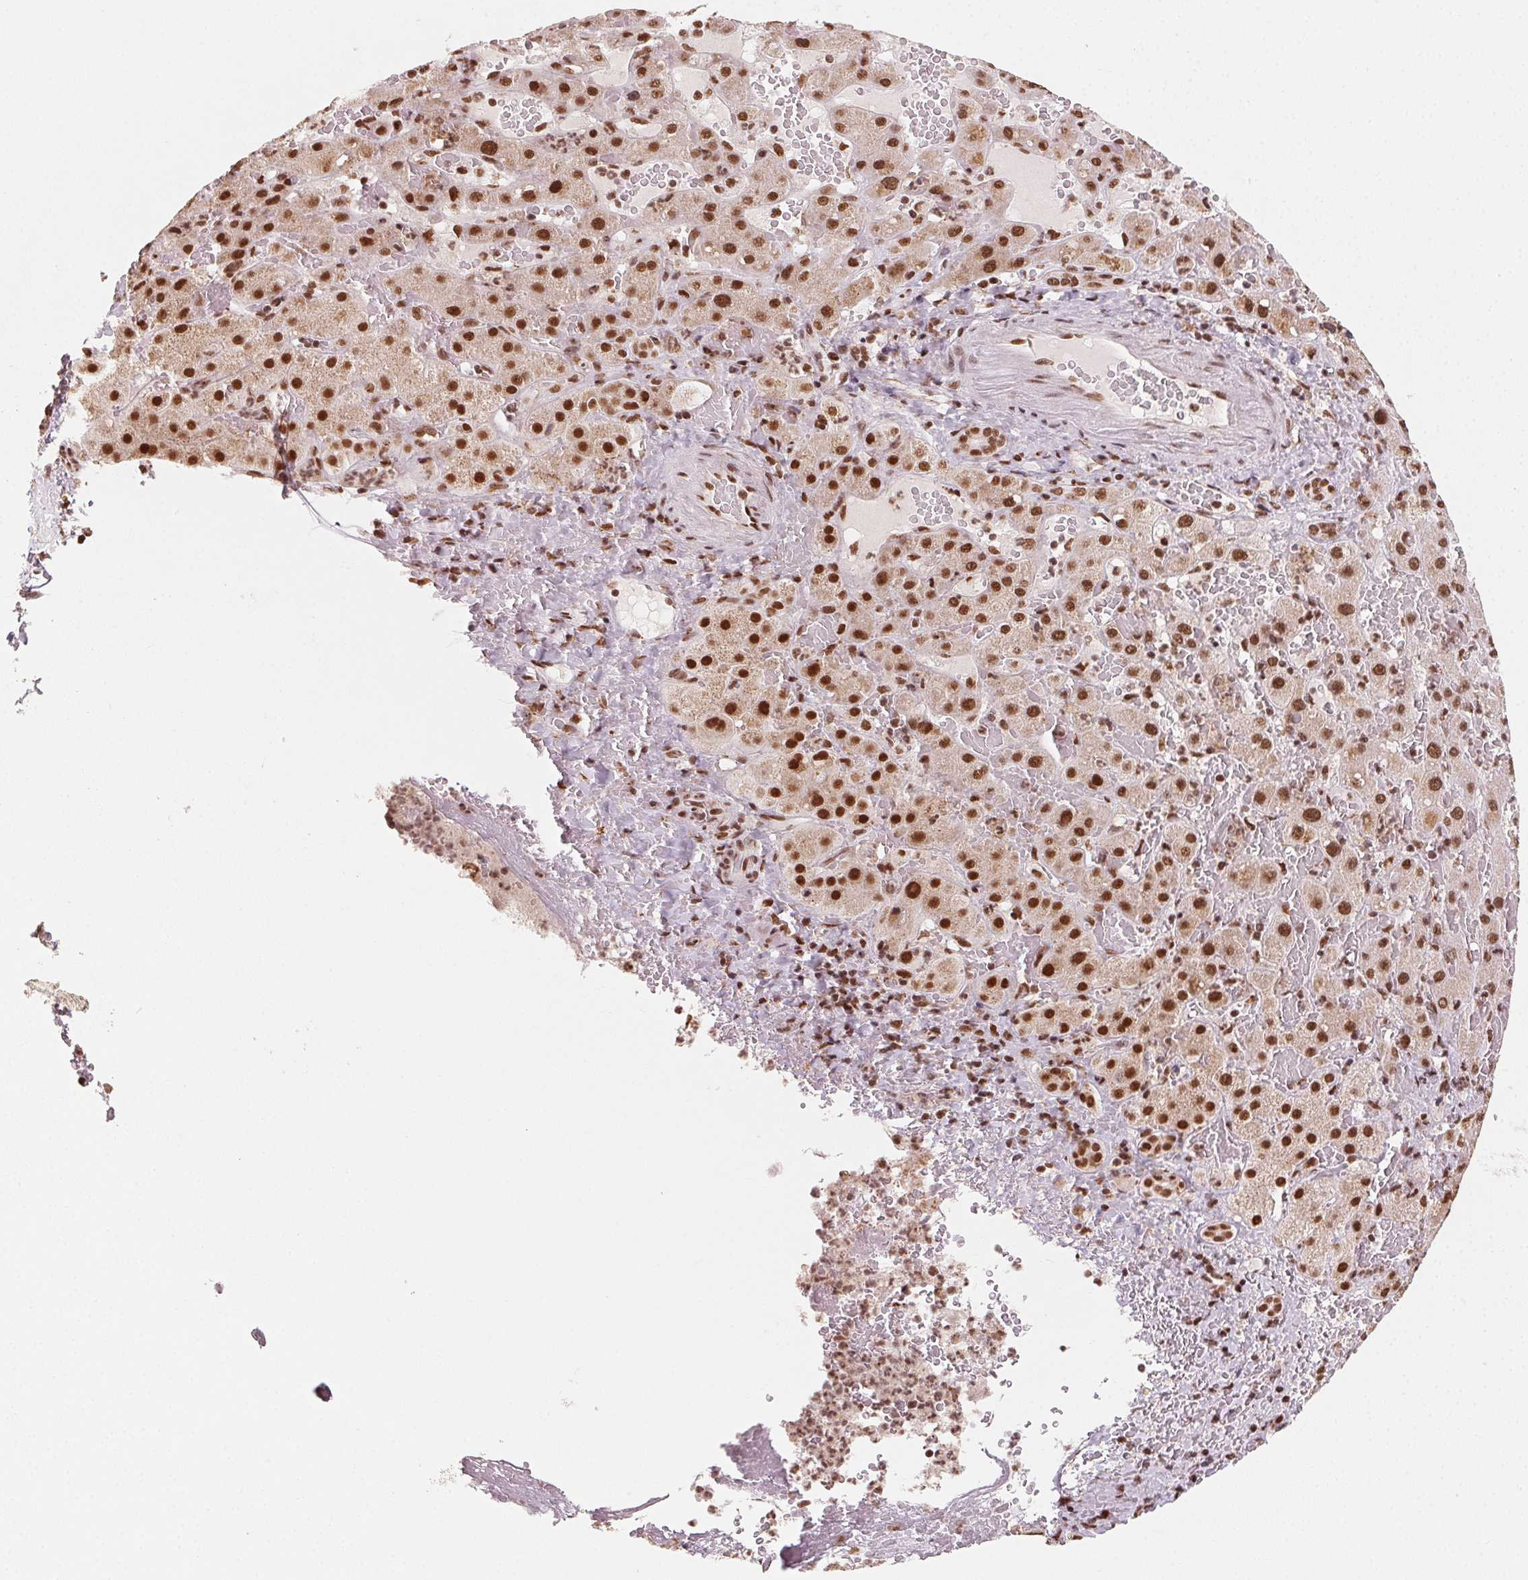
{"staining": {"intensity": "moderate", "quantity": ">75%", "location": "nuclear"}, "tissue": "liver cancer", "cell_type": "Tumor cells", "image_type": "cancer", "snomed": [{"axis": "morphology", "description": "Carcinoma, Hepatocellular, NOS"}, {"axis": "topography", "description": "Liver"}], "caption": "Brown immunohistochemical staining in hepatocellular carcinoma (liver) demonstrates moderate nuclear expression in approximately >75% of tumor cells. The staining is performed using DAB (3,3'-diaminobenzidine) brown chromogen to label protein expression. The nuclei are counter-stained blue using hematoxylin.", "gene": "TOPORS", "patient": {"sex": "female", "age": 73}}